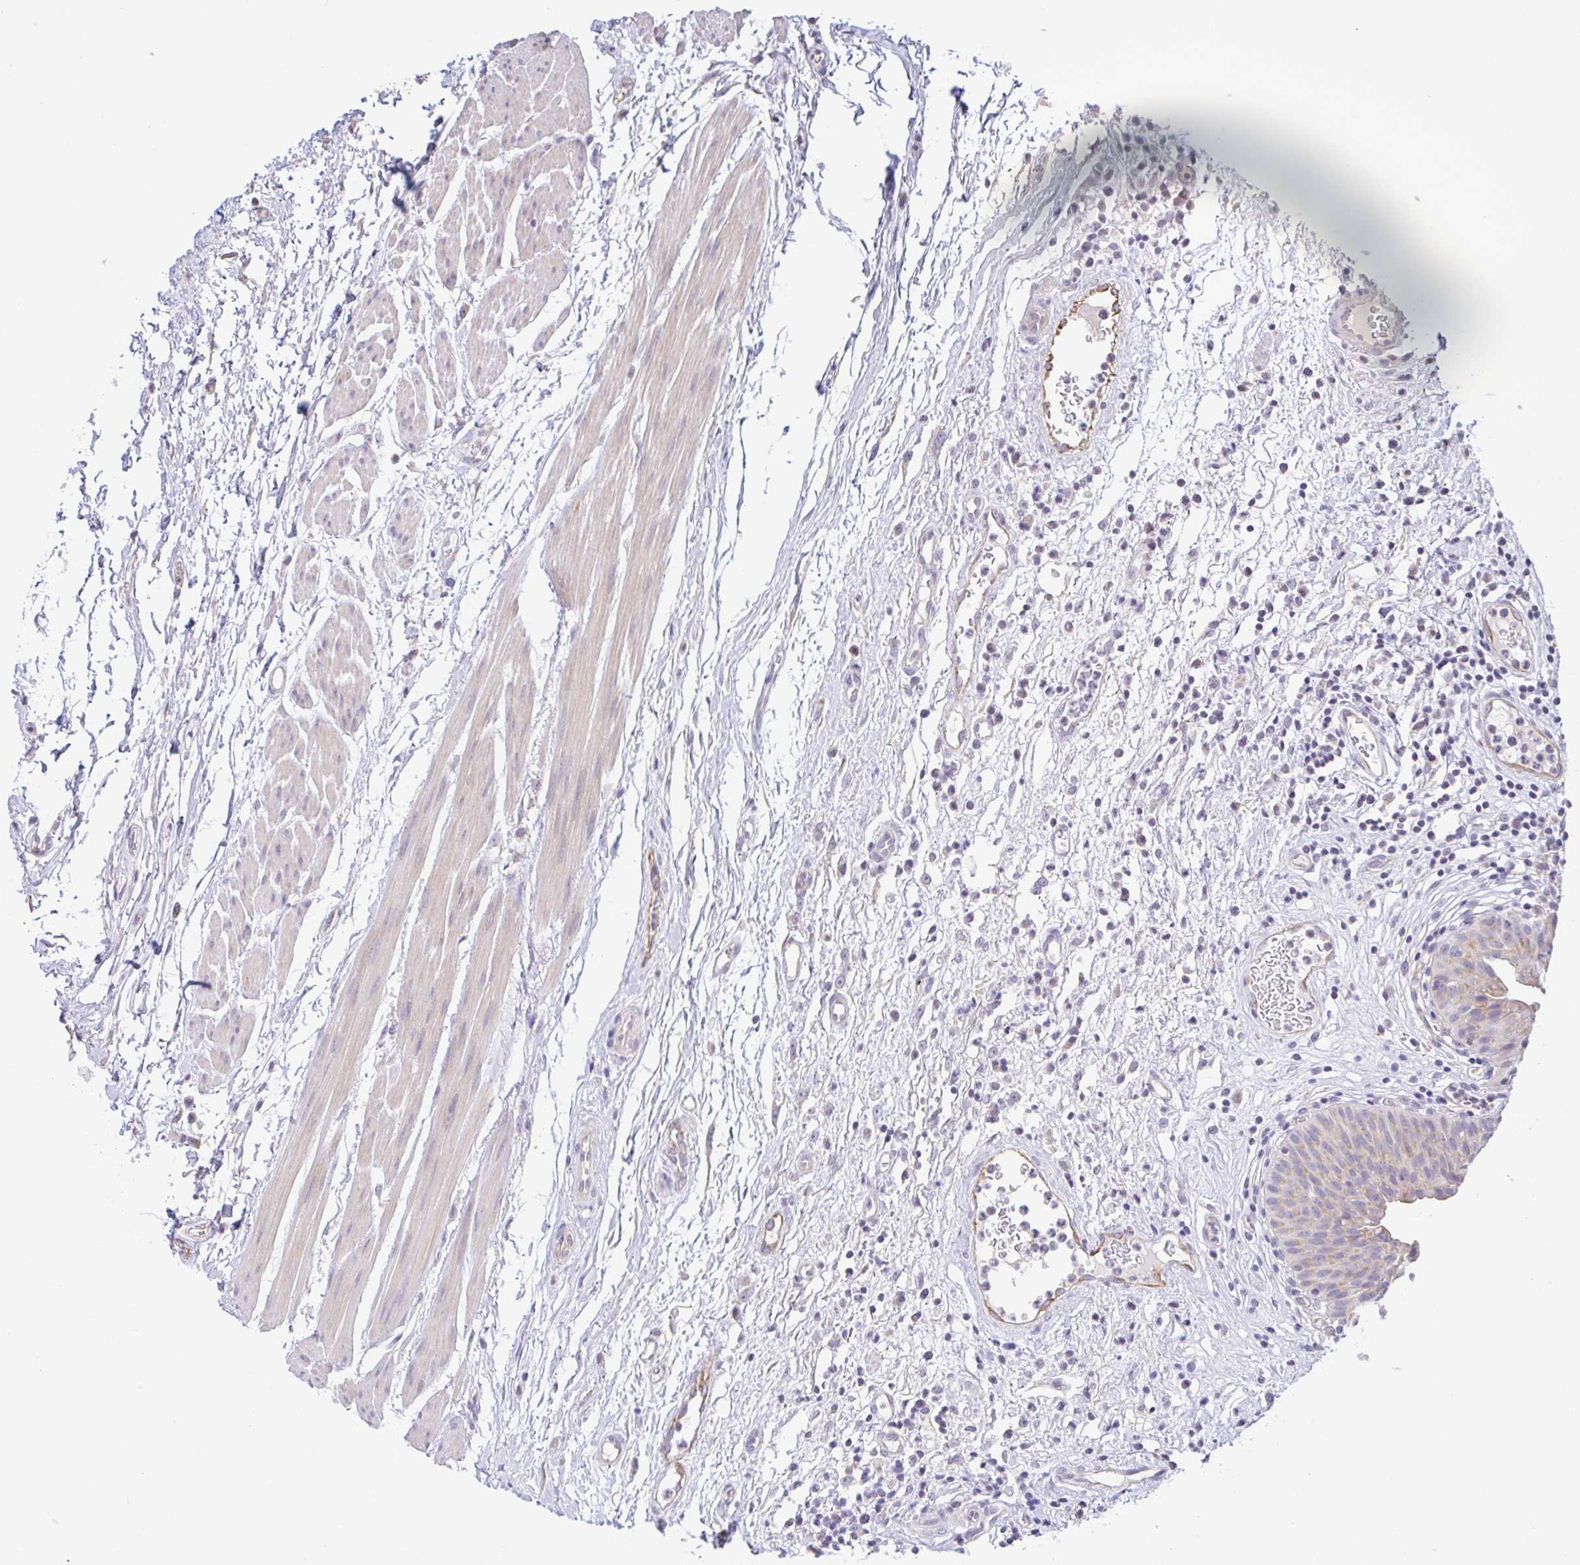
{"staining": {"intensity": "moderate", "quantity": "25%-75%", "location": "cytoplasmic/membranous"}, "tissue": "urinary bladder", "cell_type": "Urothelial cells", "image_type": "normal", "snomed": [{"axis": "morphology", "description": "Normal tissue, NOS"}, {"axis": "morphology", "description": "Inflammation, NOS"}, {"axis": "topography", "description": "Urinary bladder"}], "caption": "A photomicrograph showing moderate cytoplasmic/membranous expression in approximately 25%-75% of urothelial cells in benign urinary bladder, as visualized by brown immunohistochemical staining.", "gene": "PLCD4", "patient": {"sex": "male", "age": 57}}